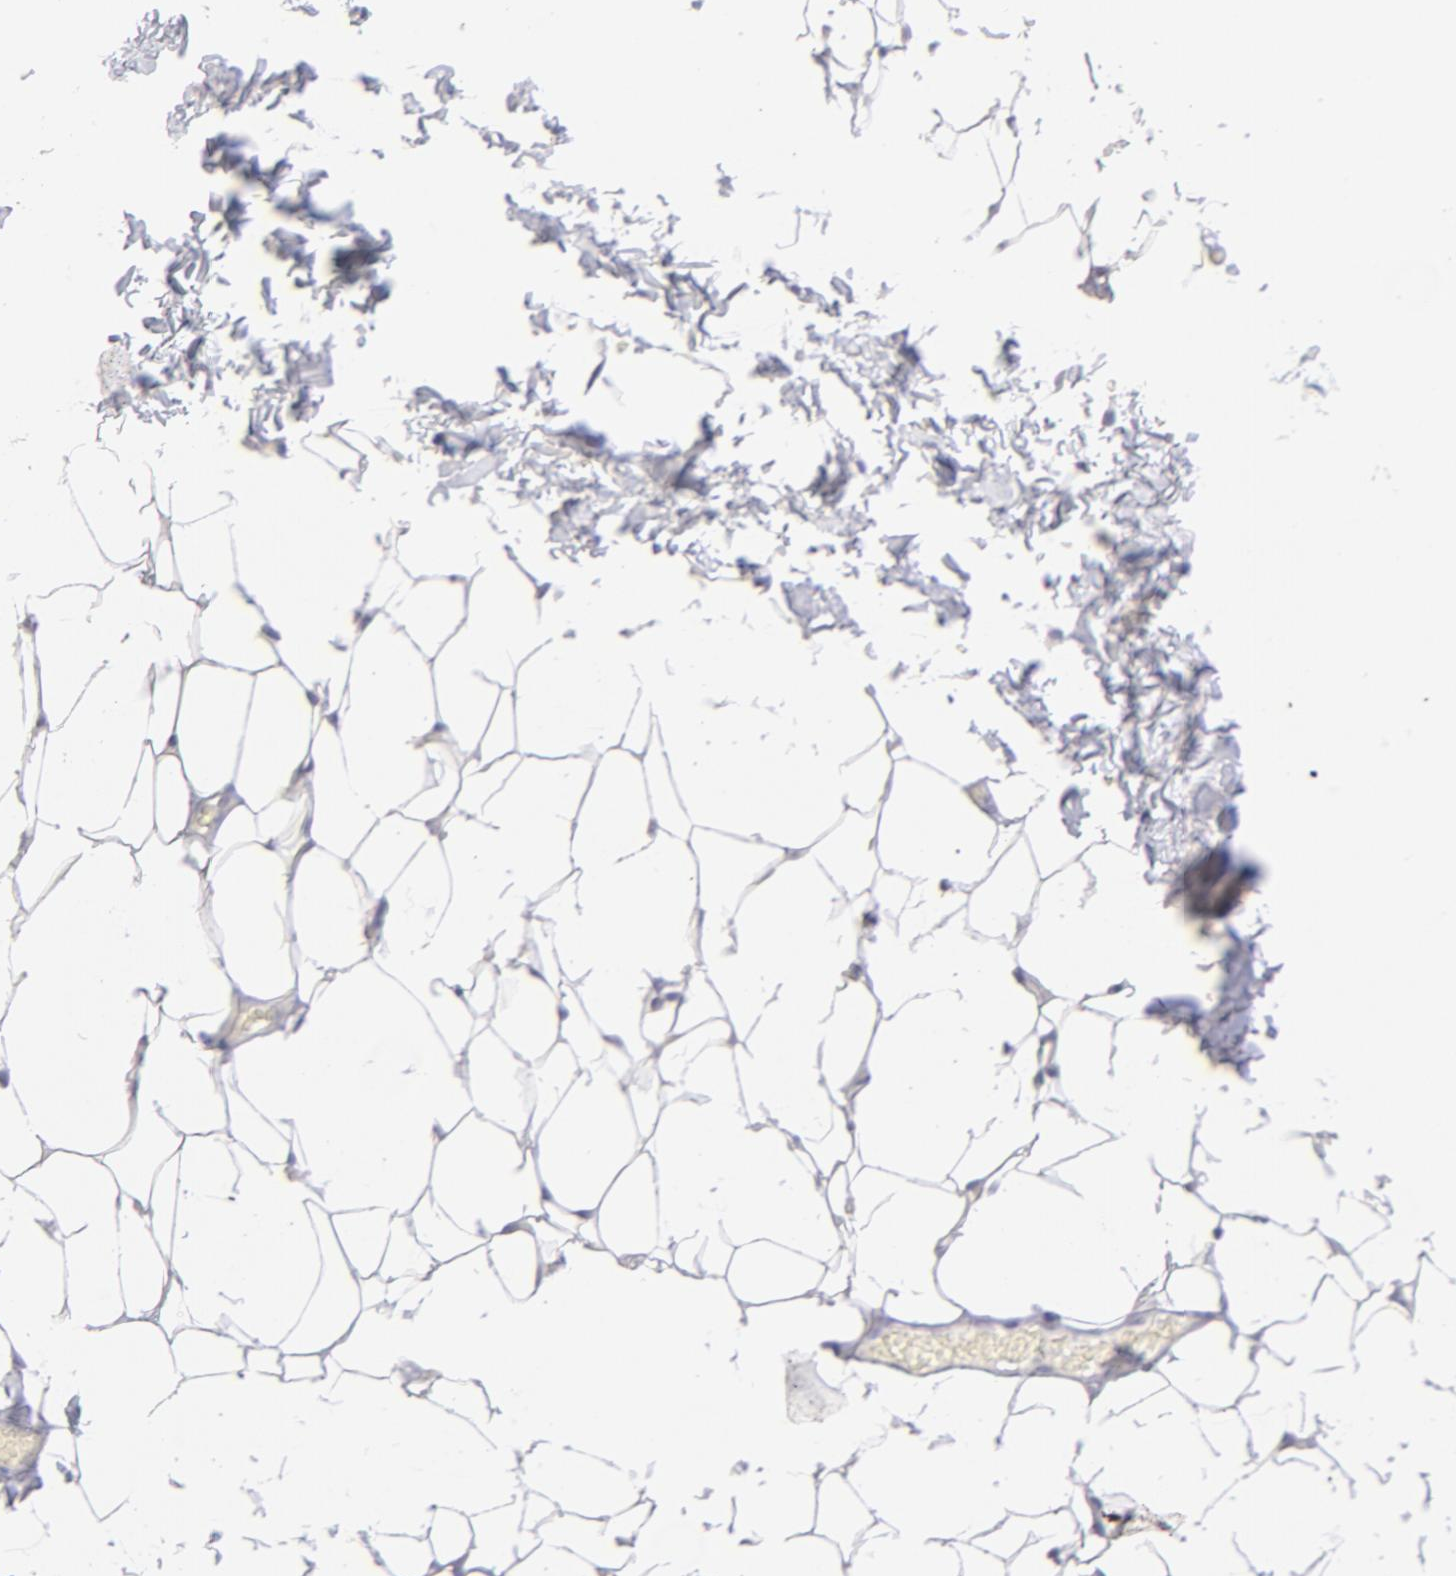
{"staining": {"intensity": "negative", "quantity": "none", "location": "none"}, "tissue": "adipose tissue", "cell_type": "Adipocytes", "image_type": "normal", "snomed": [{"axis": "morphology", "description": "Normal tissue, NOS"}, {"axis": "topography", "description": "Soft tissue"}], "caption": "Immunohistochemistry image of unremarkable adipose tissue: human adipose tissue stained with DAB (3,3'-diaminobenzidine) demonstrates no significant protein positivity in adipocytes.", "gene": "LTB4R", "patient": {"sex": "male", "age": 26}}